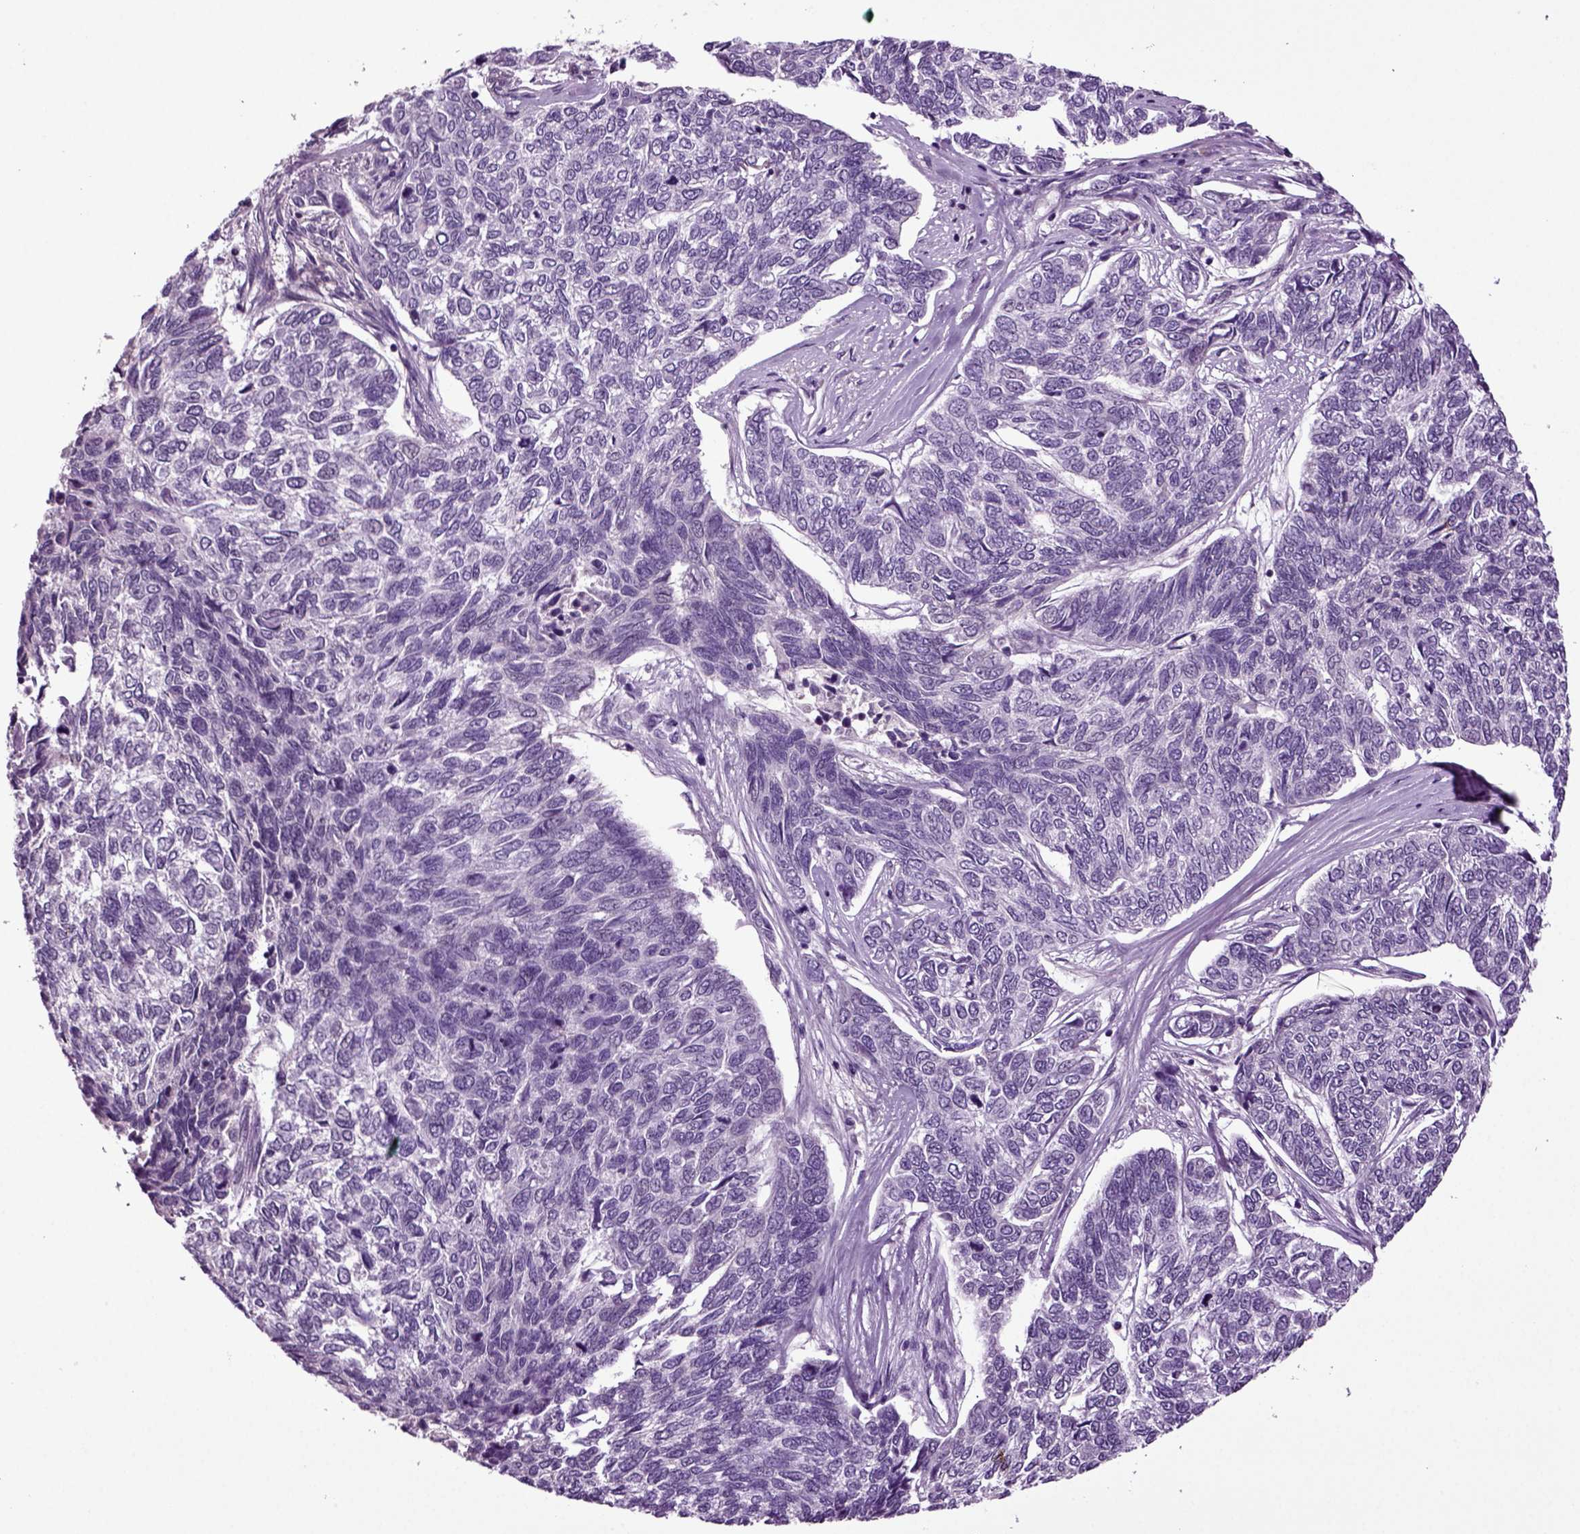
{"staining": {"intensity": "negative", "quantity": "none", "location": "none"}, "tissue": "skin cancer", "cell_type": "Tumor cells", "image_type": "cancer", "snomed": [{"axis": "morphology", "description": "Basal cell carcinoma"}, {"axis": "topography", "description": "Skin"}], "caption": "This is an IHC micrograph of skin basal cell carcinoma. There is no expression in tumor cells.", "gene": "FGF11", "patient": {"sex": "female", "age": 65}}